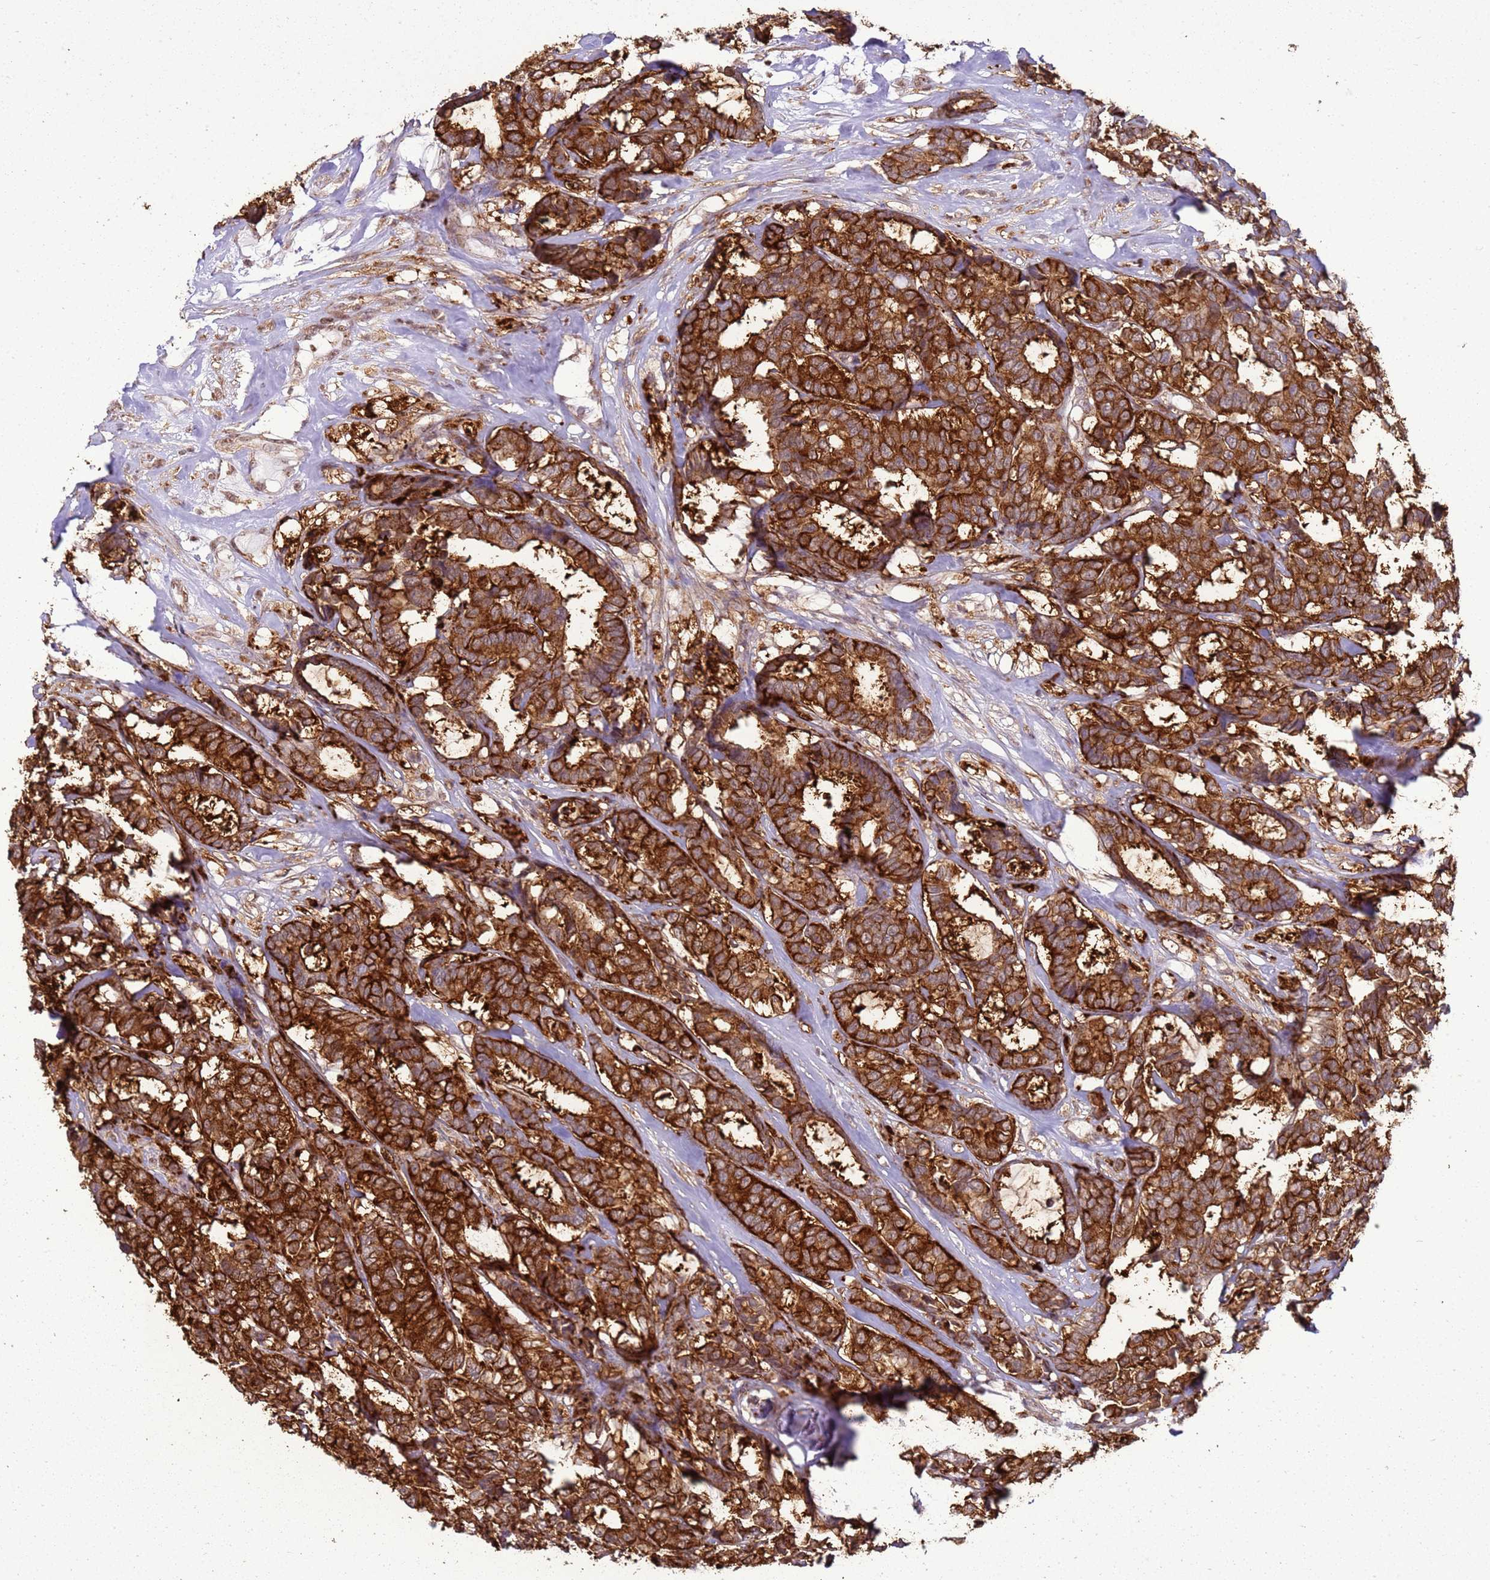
{"staining": {"intensity": "strong", "quantity": ">75%", "location": "cytoplasmic/membranous"}, "tissue": "breast cancer", "cell_type": "Tumor cells", "image_type": "cancer", "snomed": [{"axis": "morphology", "description": "Duct carcinoma"}, {"axis": "topography", "description": "Breast"}], "caption": "Immunohistochemical staining of breast infiltrating ductal carcinoma shows high levels of strong cytoplasmic/membranous staining in about >75% of tumor cells.", "gene": "GABRE", "patient": {"sex": "female", "age": 87}}